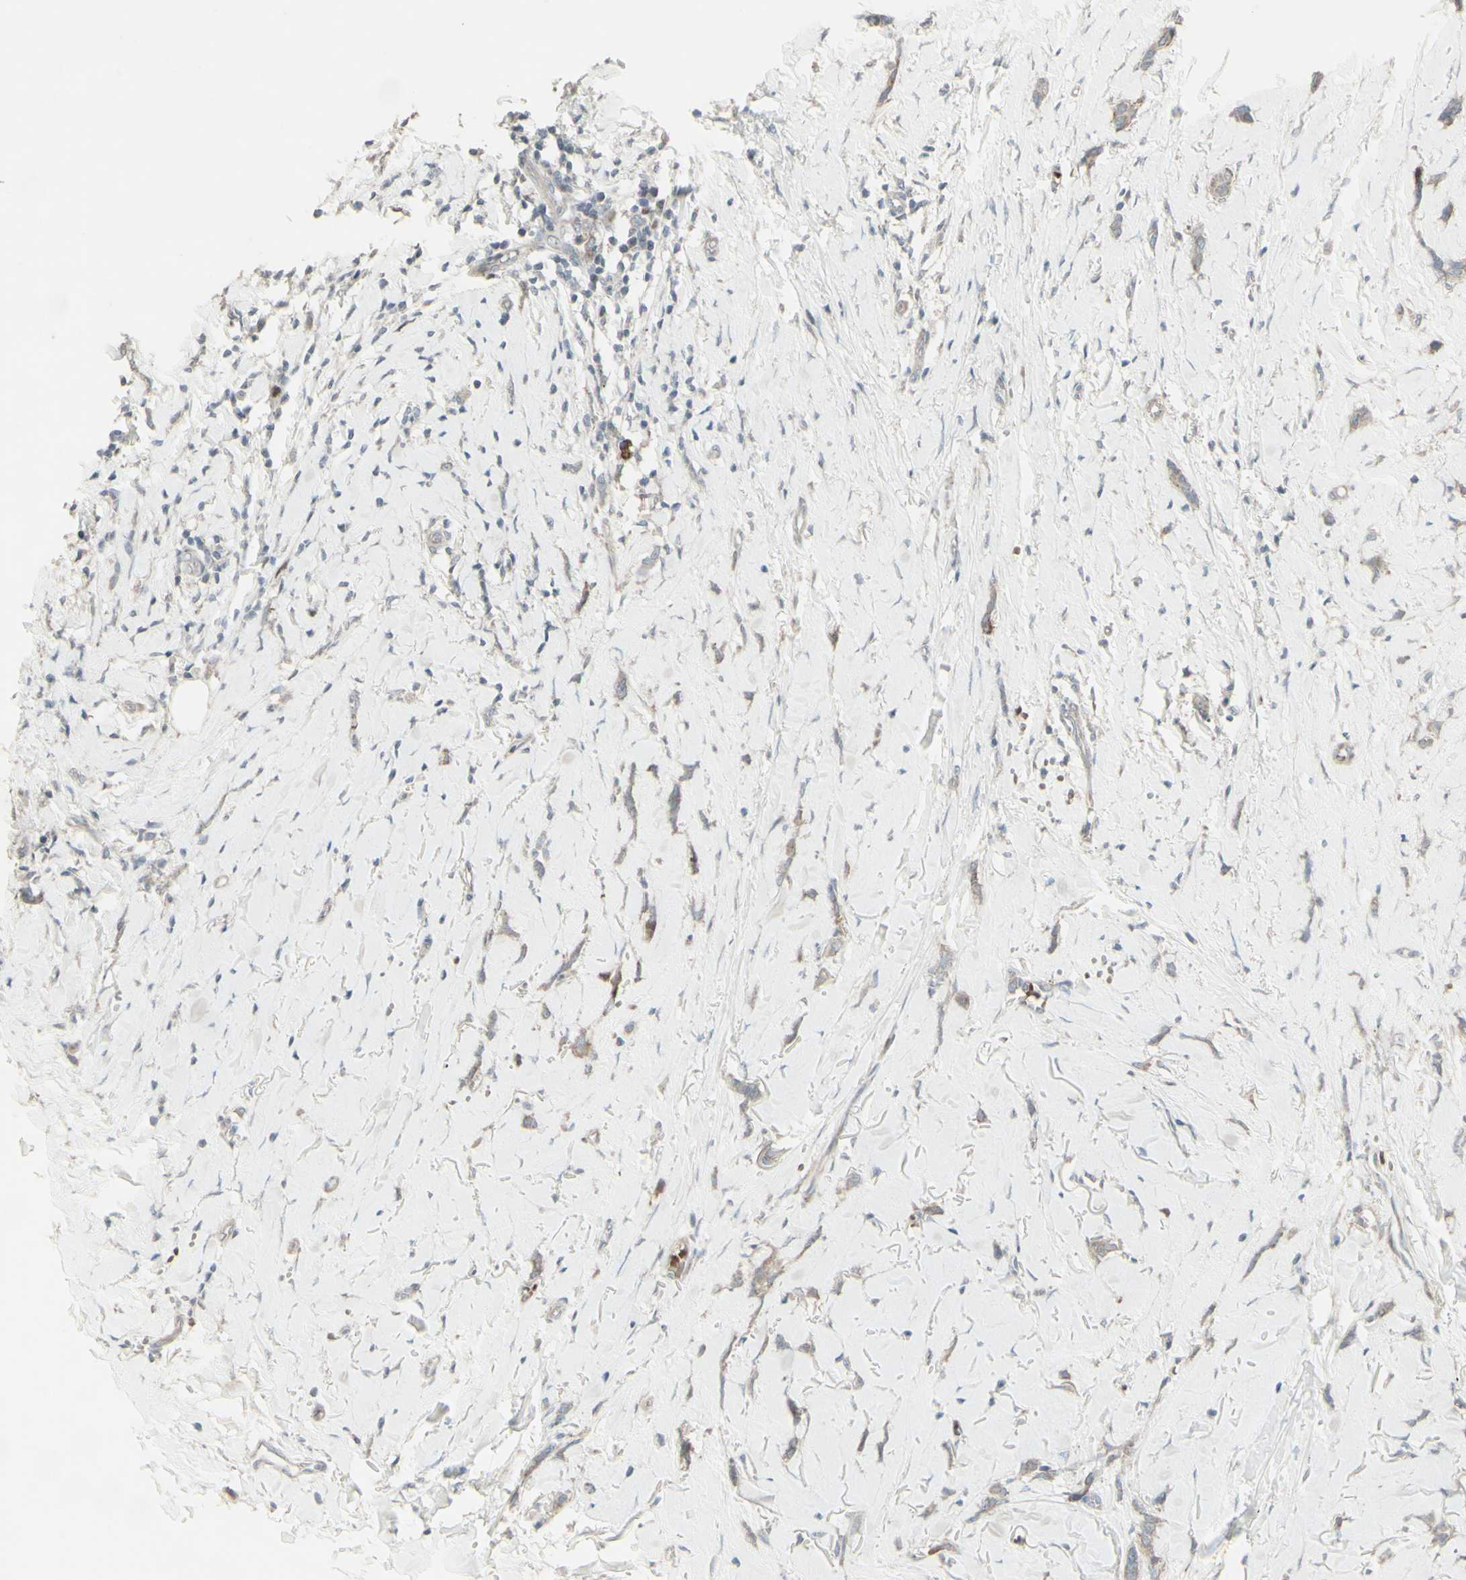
{"staining": {"intensity": "weak", "quantity": ">75%", "location": "cytoplasmic/membranous"}, "tissue": "breast cancer", "cell_type": "Tumor cells", "image_type": "cancer", "snomed": [{"axis": "morphology", "description": "Lobular carcinoma"}, {"axis": "topography", "description": "Skin"}, {"axis": "topography", "description": "Breast"}], "caption": "Immunohistochemical staining of lobular carcinoma (breast) displays weak cytoplasmic/membranous protein staining in approximately >75% of tumor cells.", "gene": "GMNN", "patient": {"sex": "female", "age": 46}}